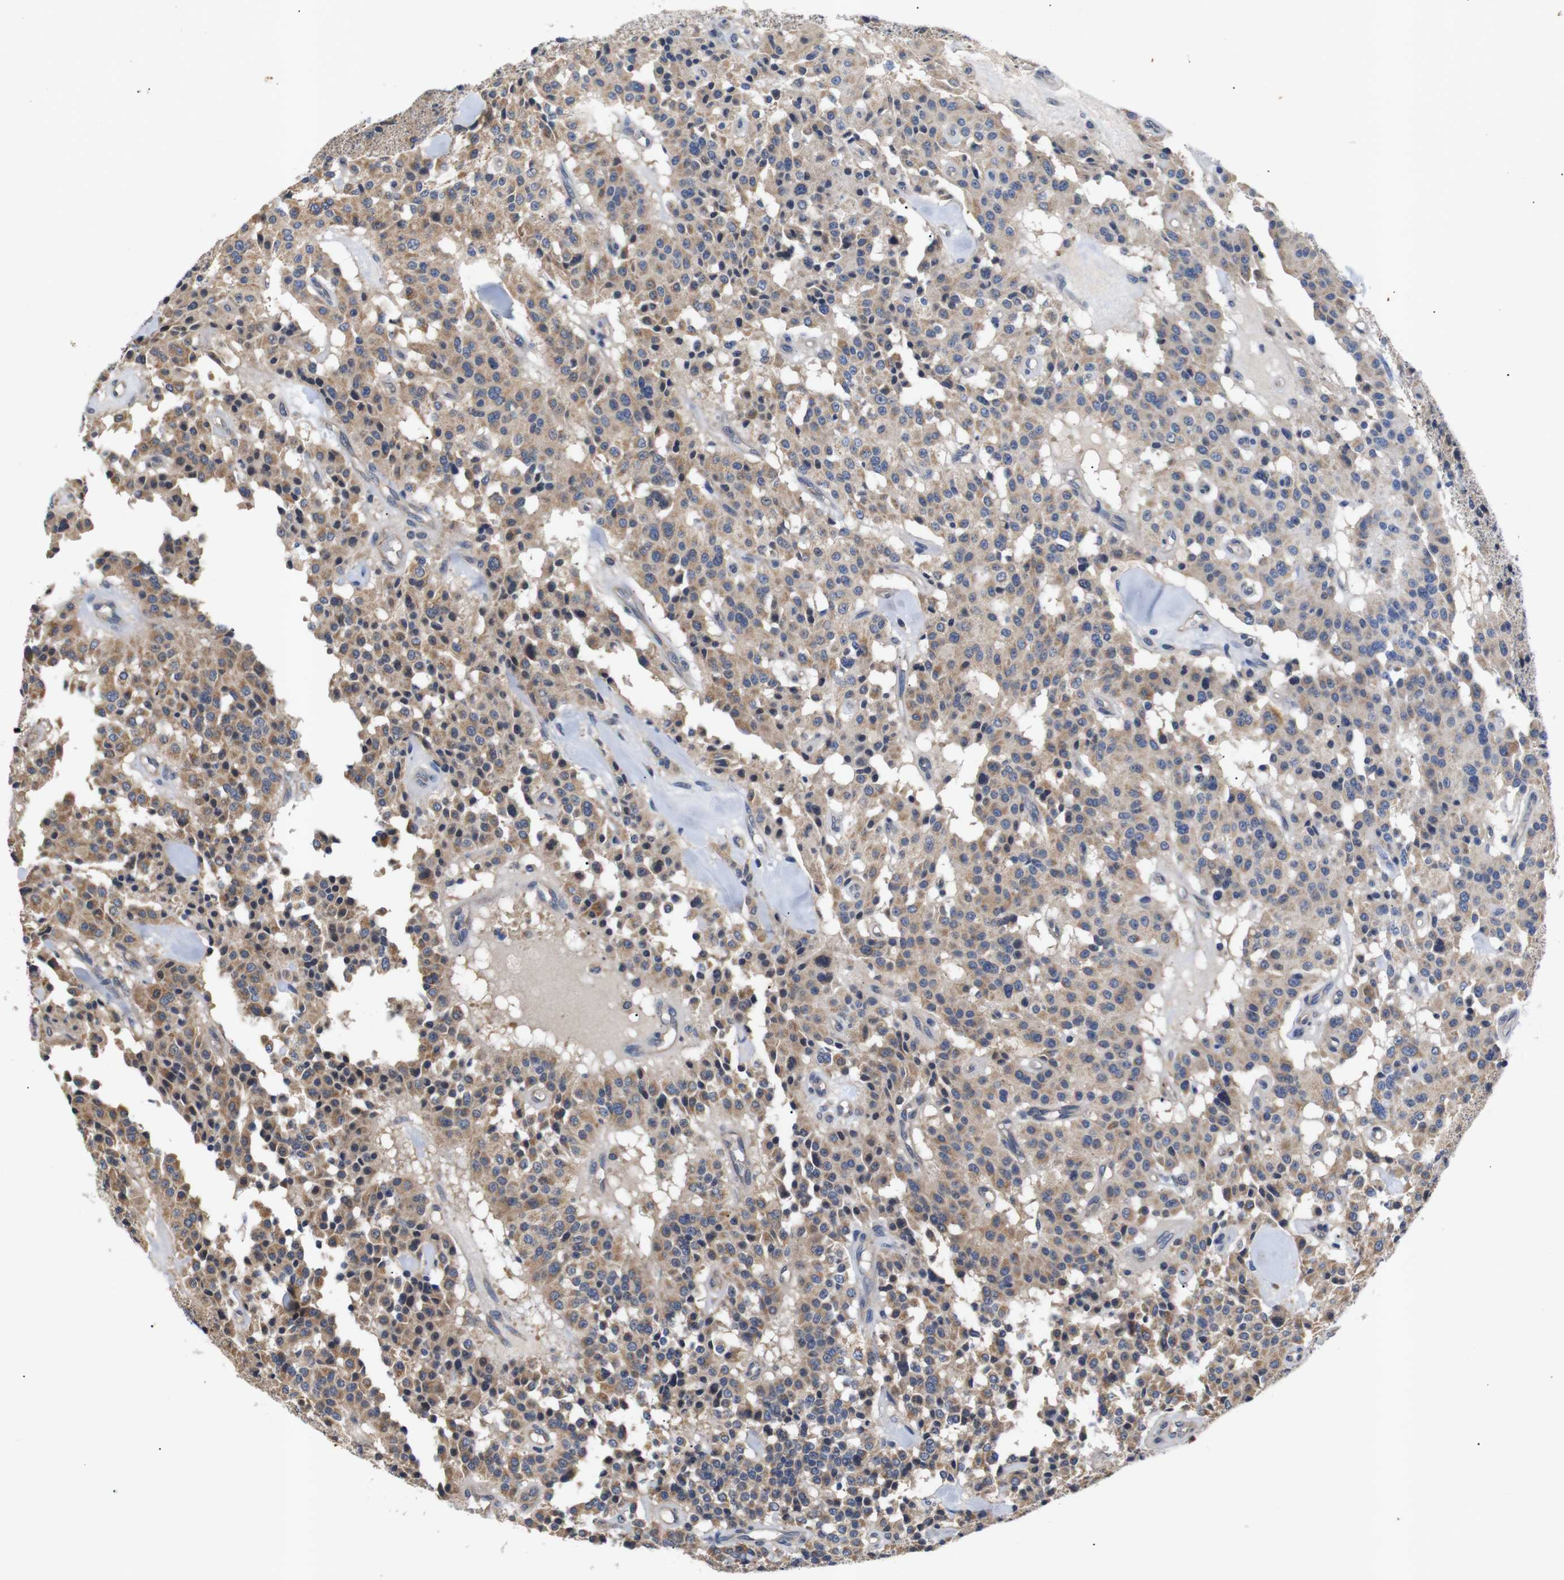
{"staining": {"intensity": "moderate", "quantity": ">75%", "location": "cytoplasmic/membranous"}, "tissue": "carcinoid", "cell_type": "Tumor cells", "image_type": "cancer", "snomed": [{"axis": "morphology", "description": "Carcinoid, malignant, NOS"}, {"axis": "topography", "description": "Lung"}], "caption": "Moderate cytoplasmic/membranous staining for a protein is seen in approximately >75% of tumor cells of carcinoid (malignant) using immunohistochemistry (IHC).", "gene": "RIPK1", "patient": {"sex": "male", "age": 30}}